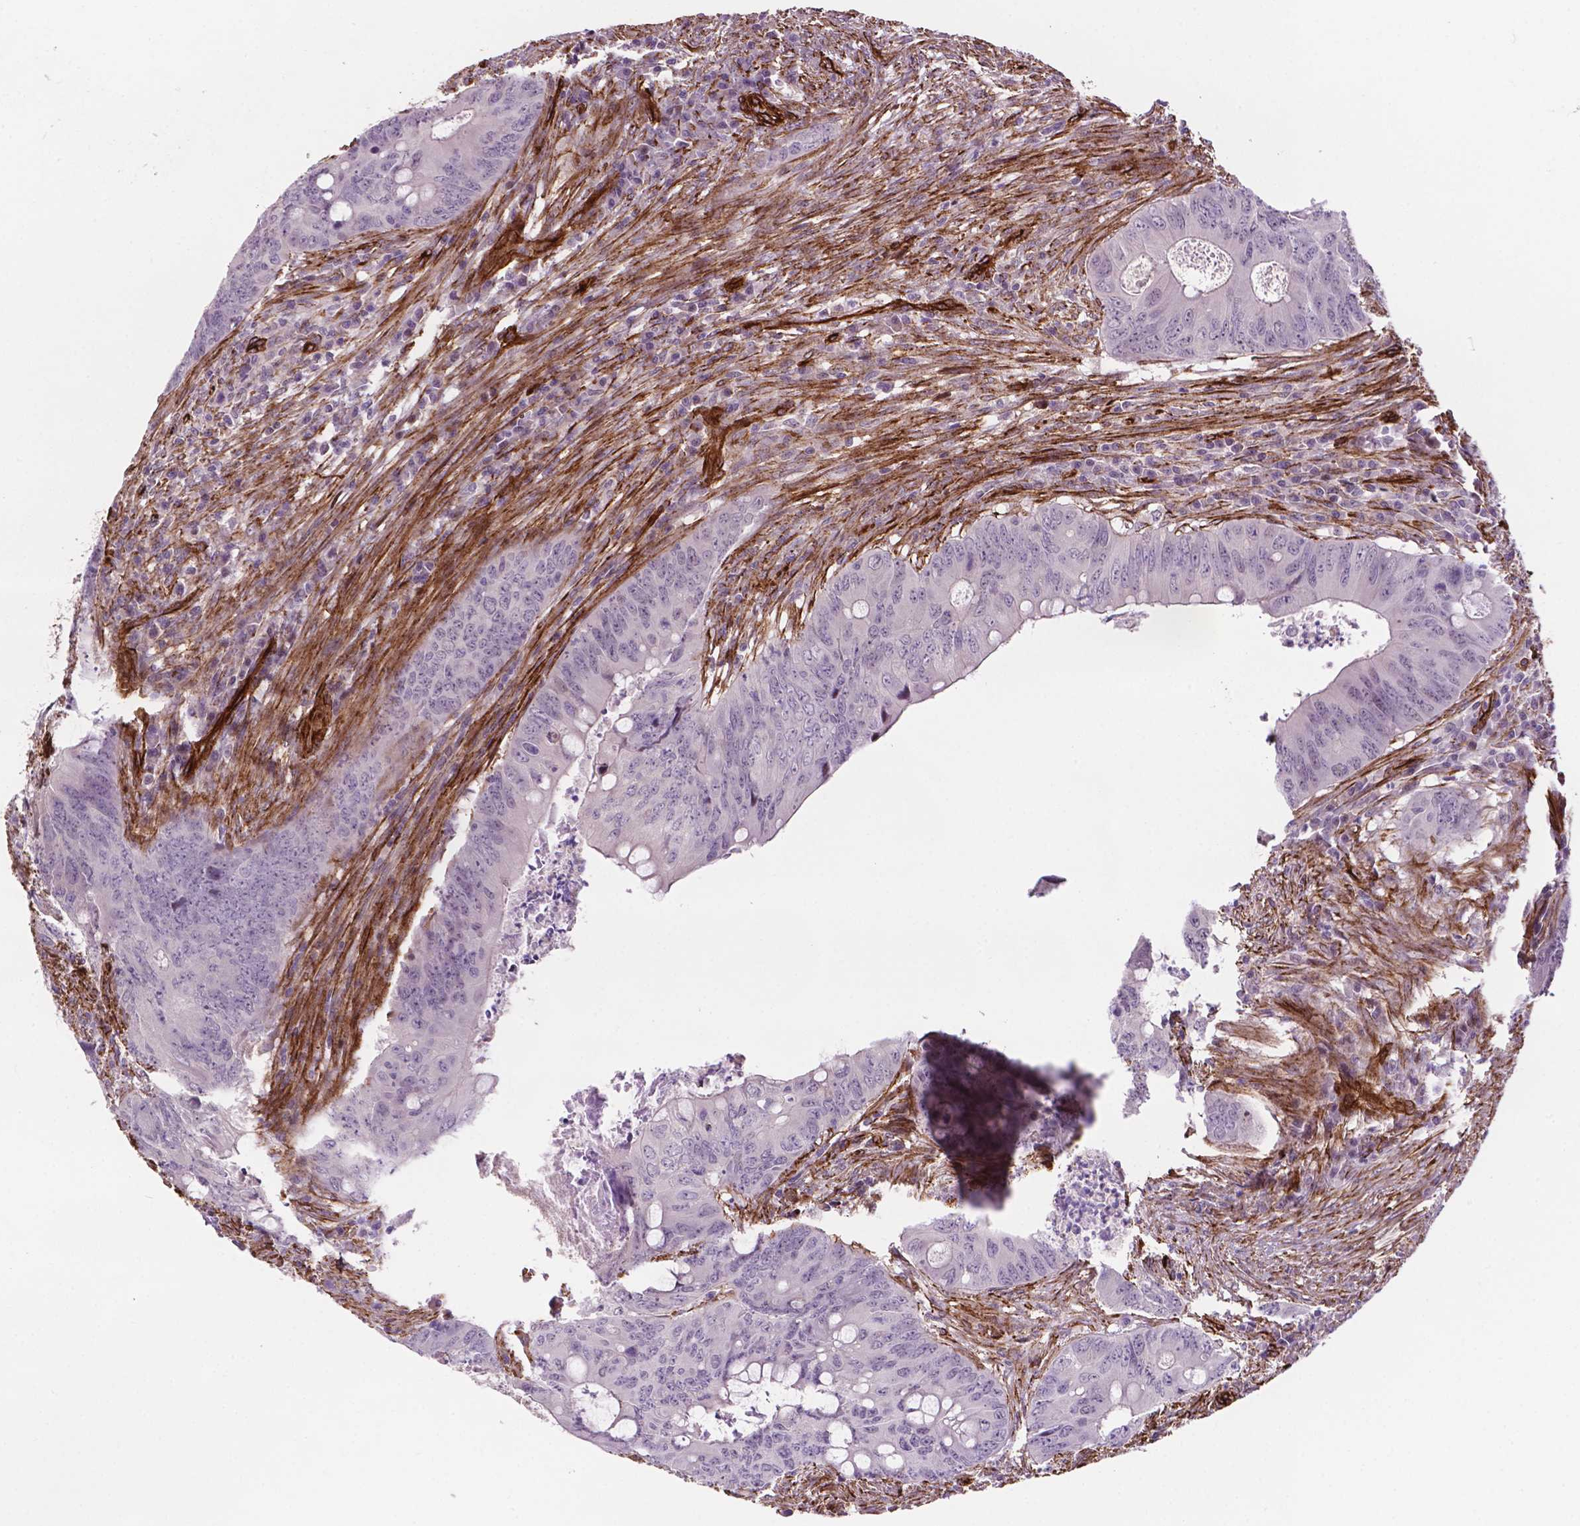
{"staining": {"intensity": "negative", "quantity": "none", "location": "none"}, "tissue": "colorectal cancer", "cell_type": "Tumor cells", "image_type": "cancer", "snomed": [{"axis": "morphology", "description": "Adenocarcinoma, NOS"}, {"axis": "topography", "description": "Colon"}], "caption": "Tumor cells show no significant staining in colorectal adenocarcinoma. Brightfield microscopy of IHC stained with DAB (brown) and hematoxylin (blue), captured at high magnification.", "gene": "EGFL8", "patient": {"sex": "female", "age": 74}}